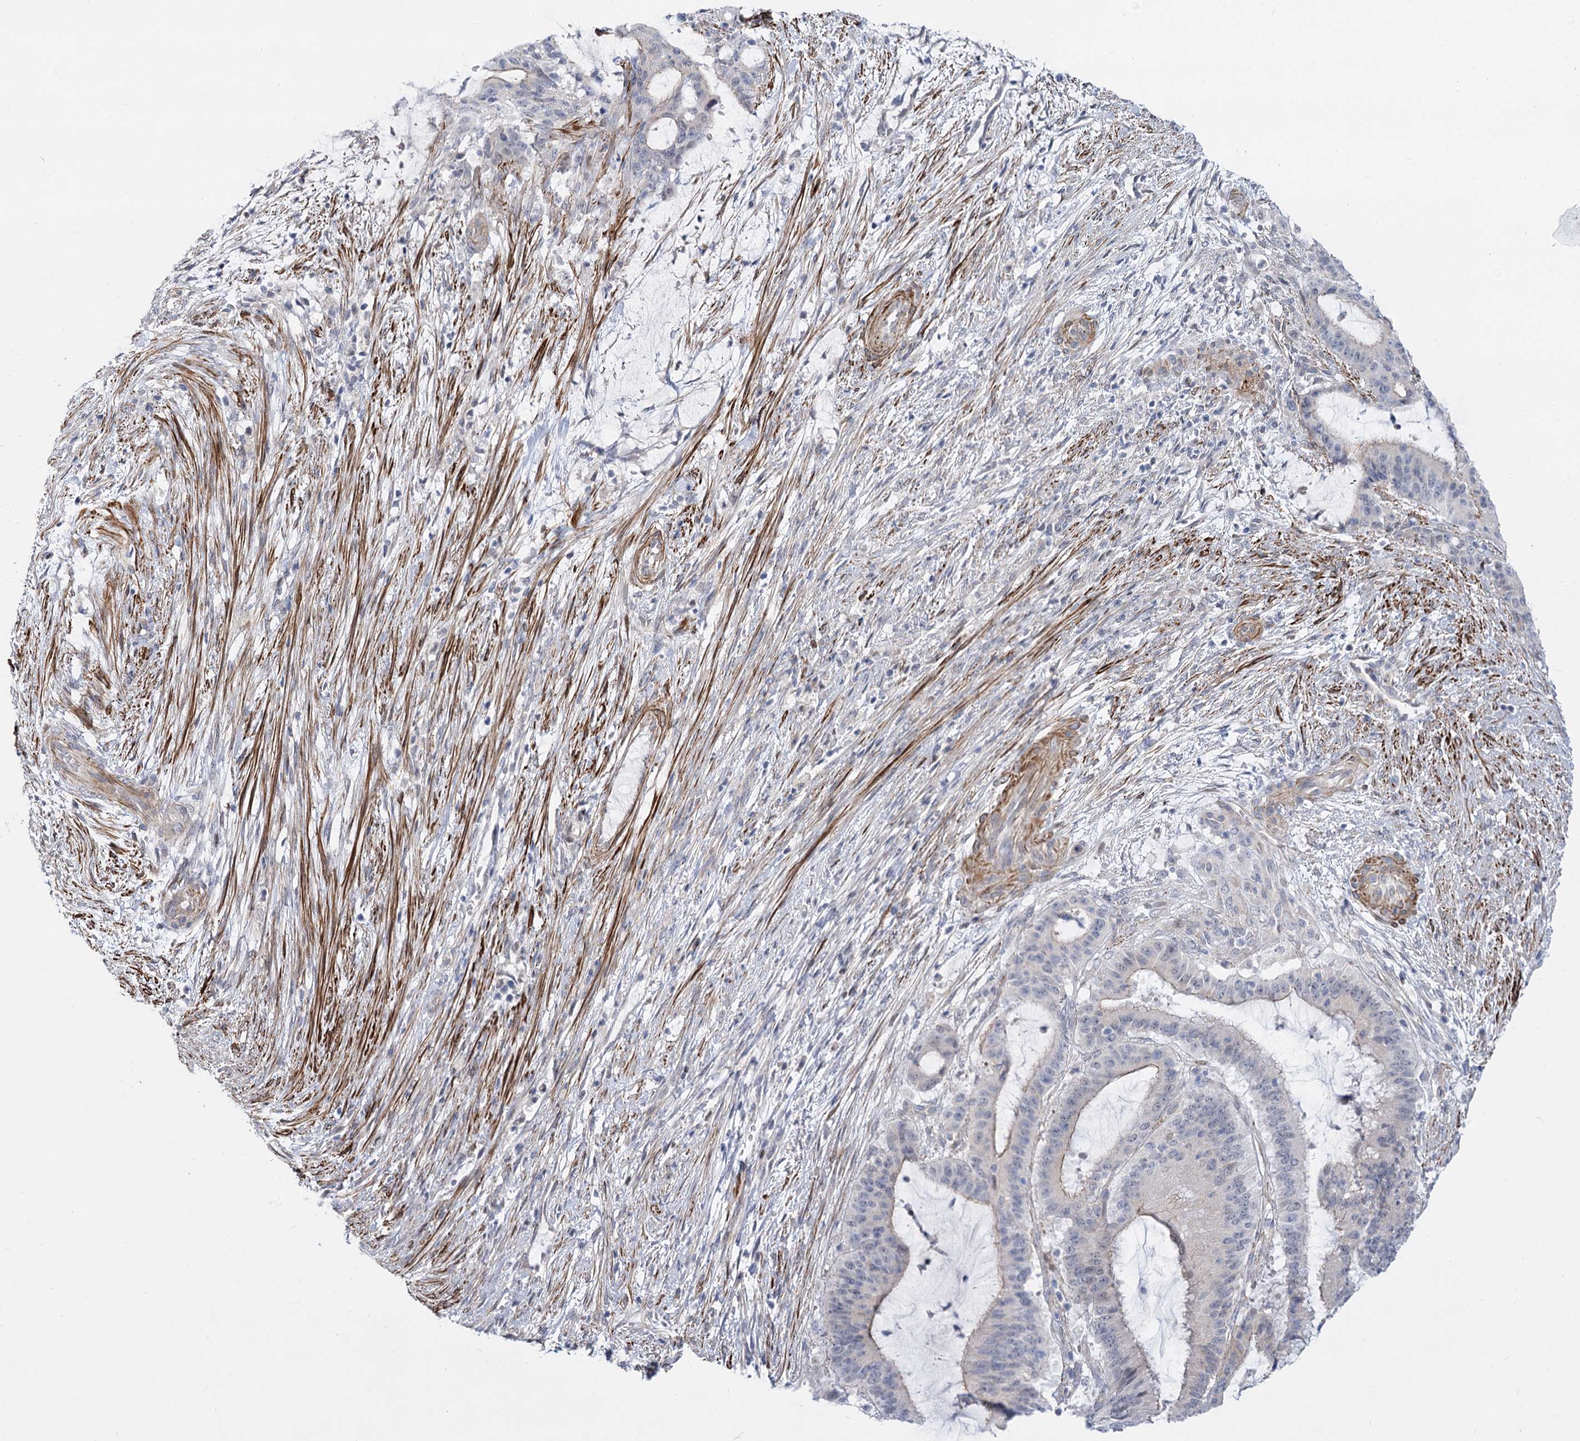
{"staining": {"intensity": "negative", "quantity": "none", "location": "none"}, "tissue": "liver cancer", "cell_type": "Tumor cells", "image_type": "cancer", "snomed": [{"axis": "morphology", "description": "Normal tissue, NOS"}, {"axis": "morphology", "description": "Cholangiocarcinoma"}, {"axis": "topography", "description": "Liver"}, {"axis": "topography", "description": "Peripheral nerve tissue"}], "caption": "Tumor cells are negative for brown protein staining in cholangiocarcinoma (liver). The staining was performed using DAB to visualize the protein expression in brown, while the nuclei were stained in blue with hematoxylin (Magnification: 20x).", "gene": "ARSI", "patient": {"sex": "female", "age": 73}}